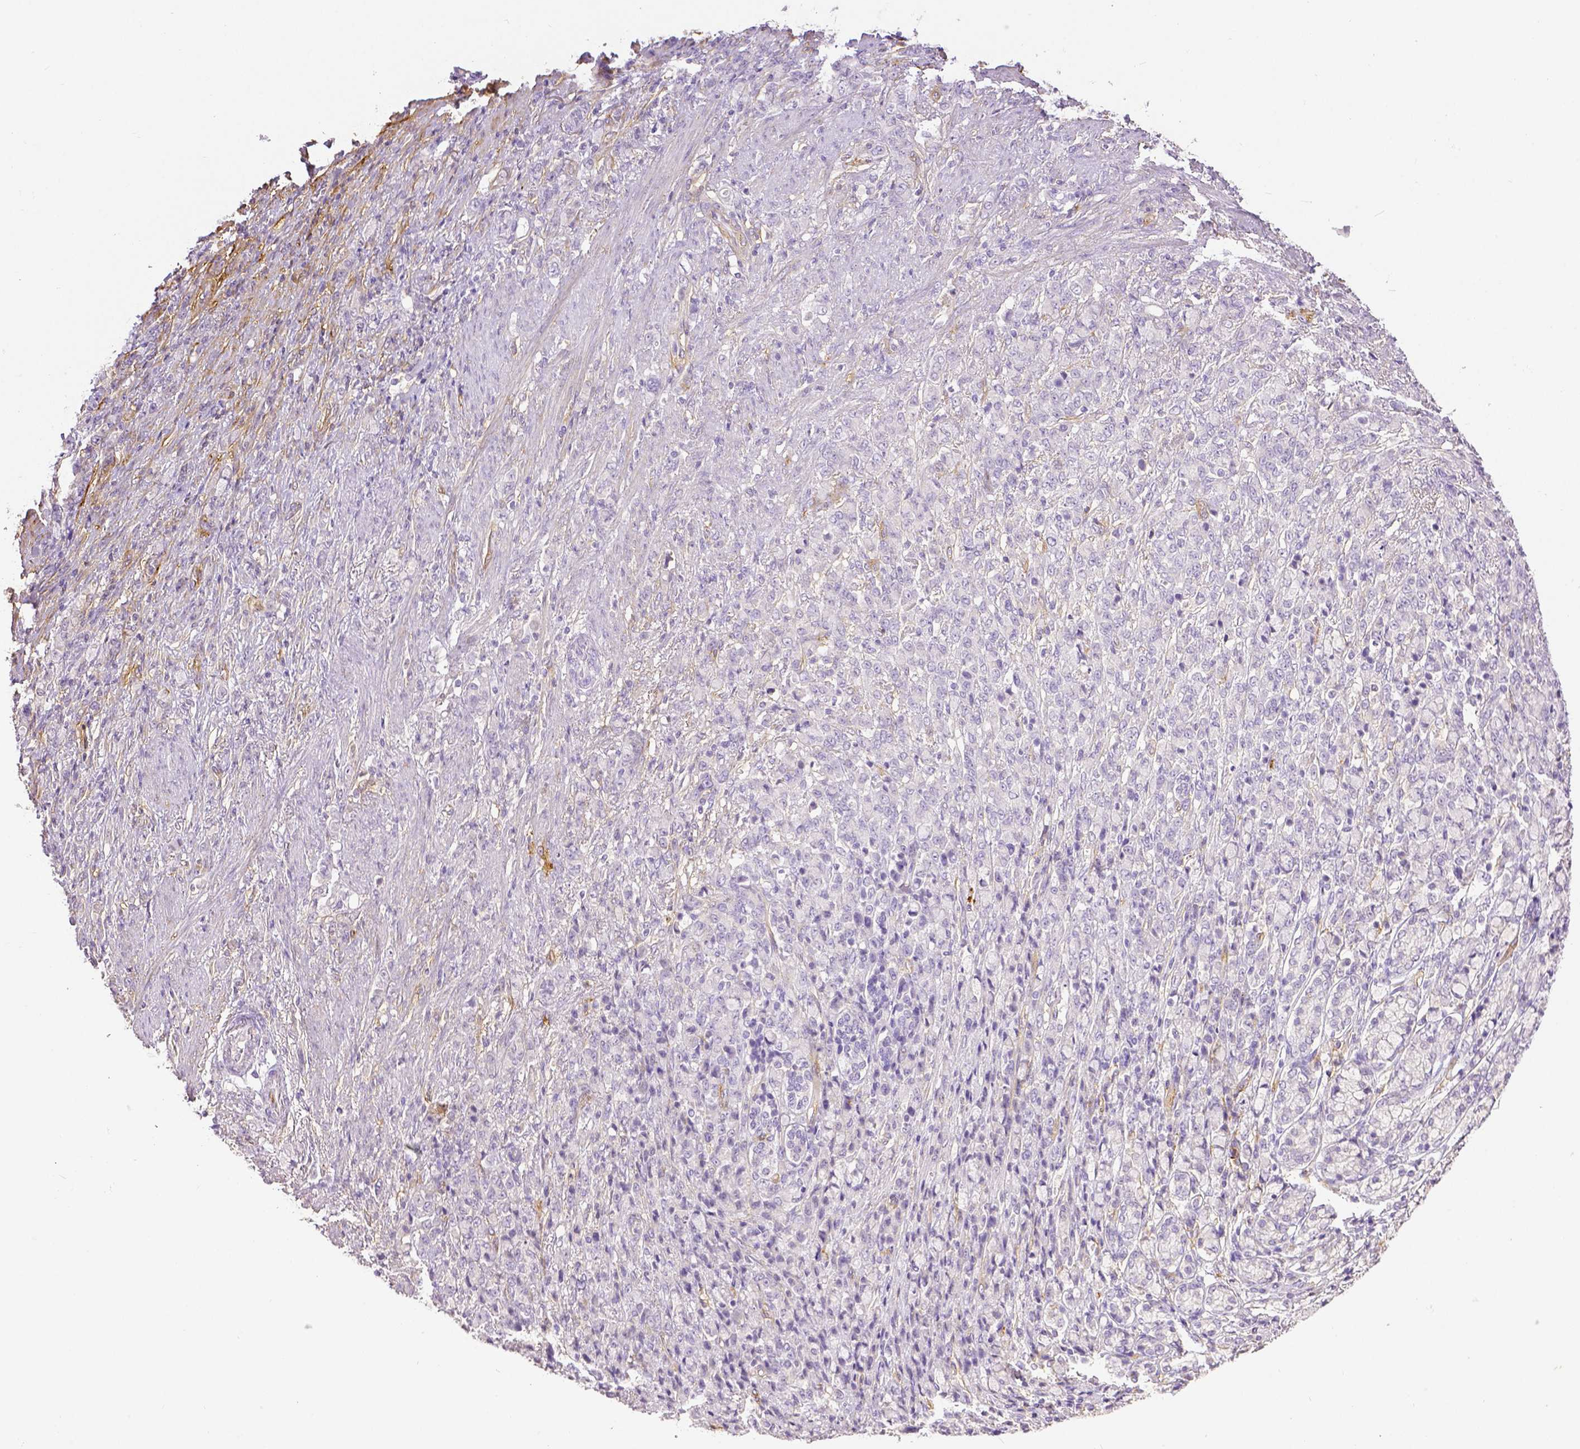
{"staining": {"intensity": "negative", "quantity": "none", "location": "none"}, "tissue": "stomach cancer", "cell_type": "Tumor cells", "image_type": "cancer", "snomed": [{"axis": "morphology", "description": "Adenocarcinoma, NOS"}, {"axis": "topography", "description": "Stomach"}], "caption": "DAB immunohistochemical staining of human adenocarcinoma (stomach) demonstrates no significant staining in tumor cells.", "gene": "THY1", "patient": {"sex": "female", "age": 79}}